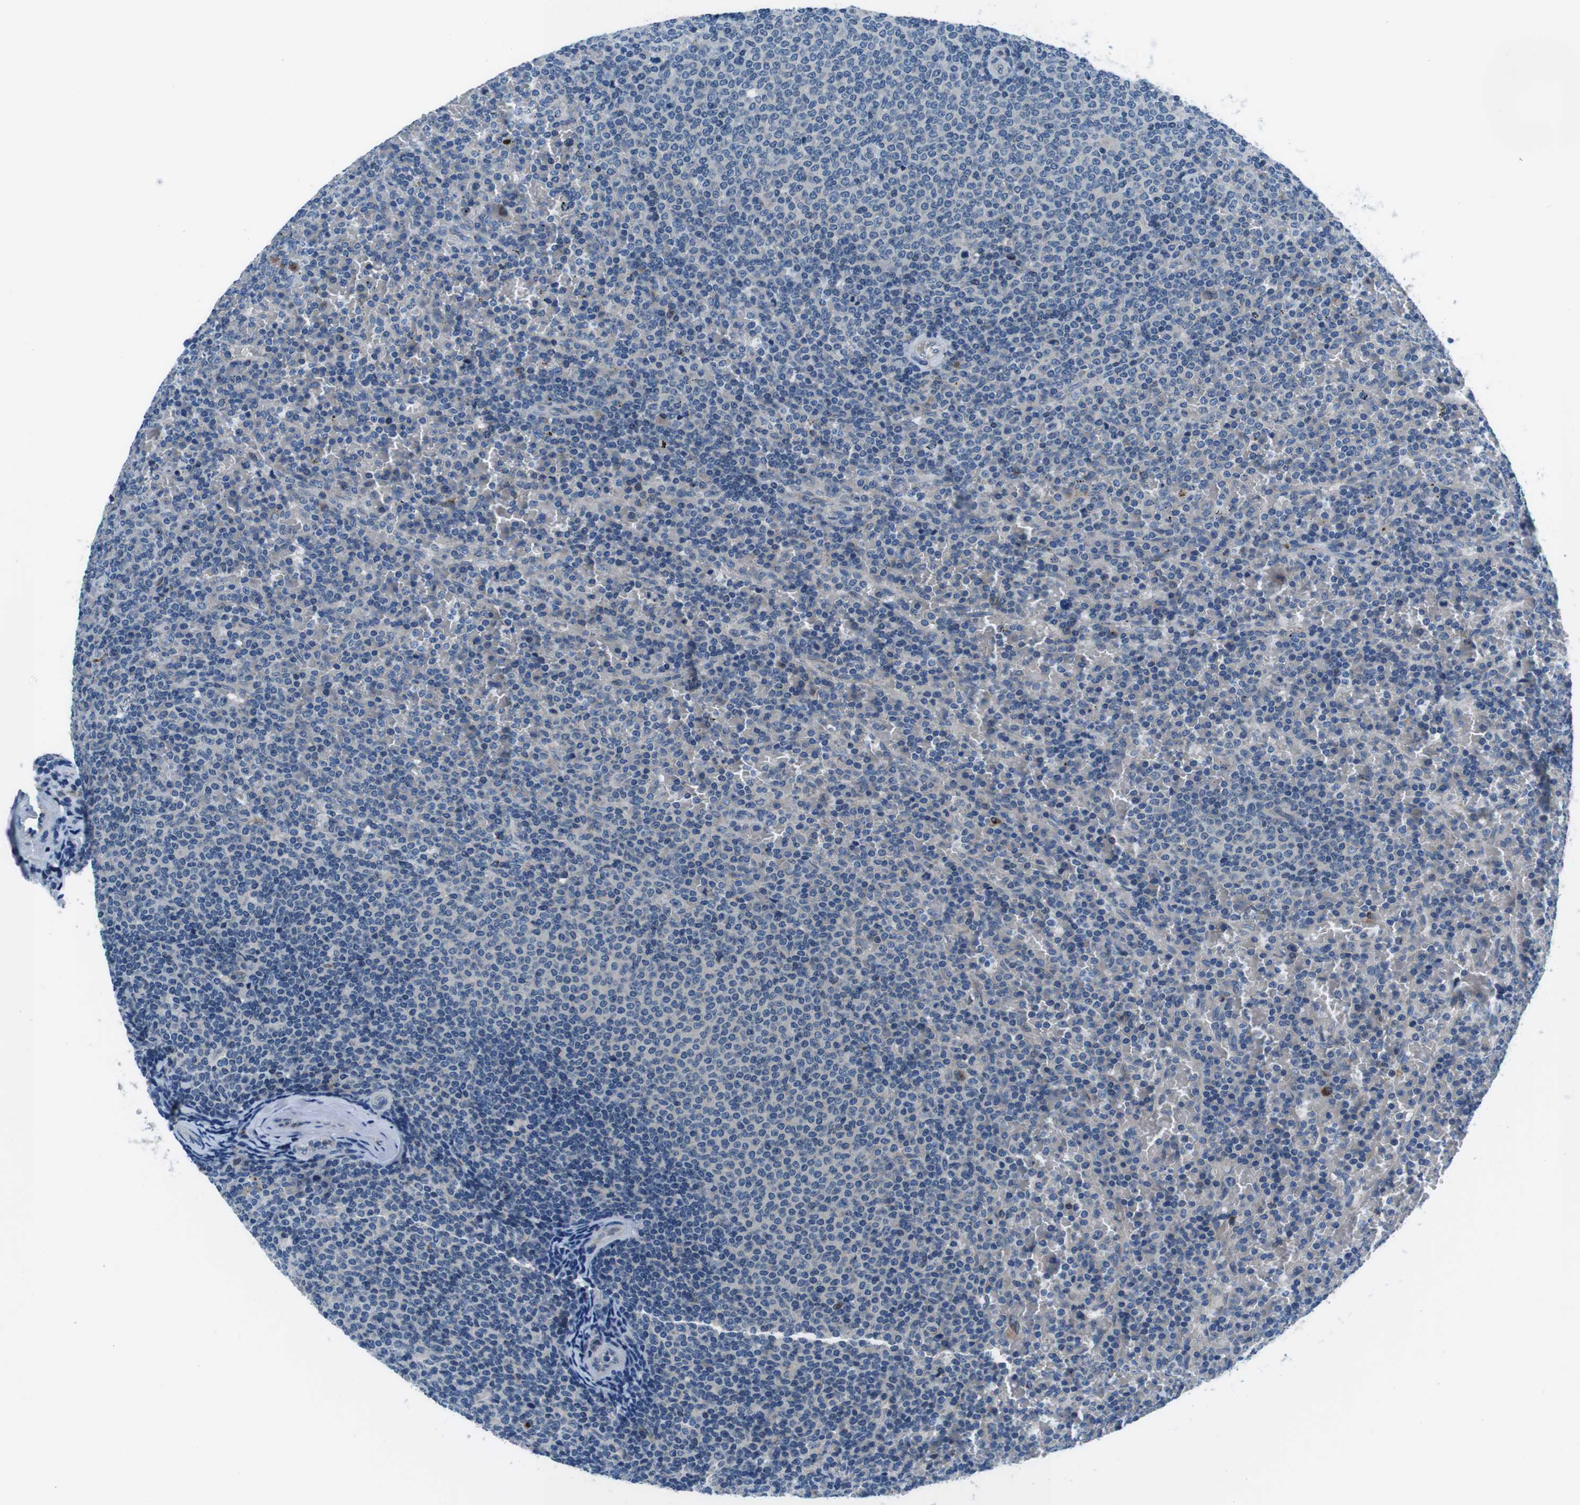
{"staining": {"intensity": "negative", "quantity": "none", "location": "none"}, "tissue": "lymphoma", "cell_type": "Tumor cells", "image_type": "cancer", "snomed": [{"axis": "morphology", "description": "Malignant lymphoma, non-Hodgkin's type, Low grade"}, {"axis": "topography", "description": "Spleen"}], "caption": "Immunohistochemistry photomicrograph of neoplastic tissue: low-grade malignant lymphoma, non-Hodgkin's type stained with DAB exhibits no significant protein expression in tumor cells.", "gene": "NUCB2", "patient": {"sex": "female", "age": 77}}